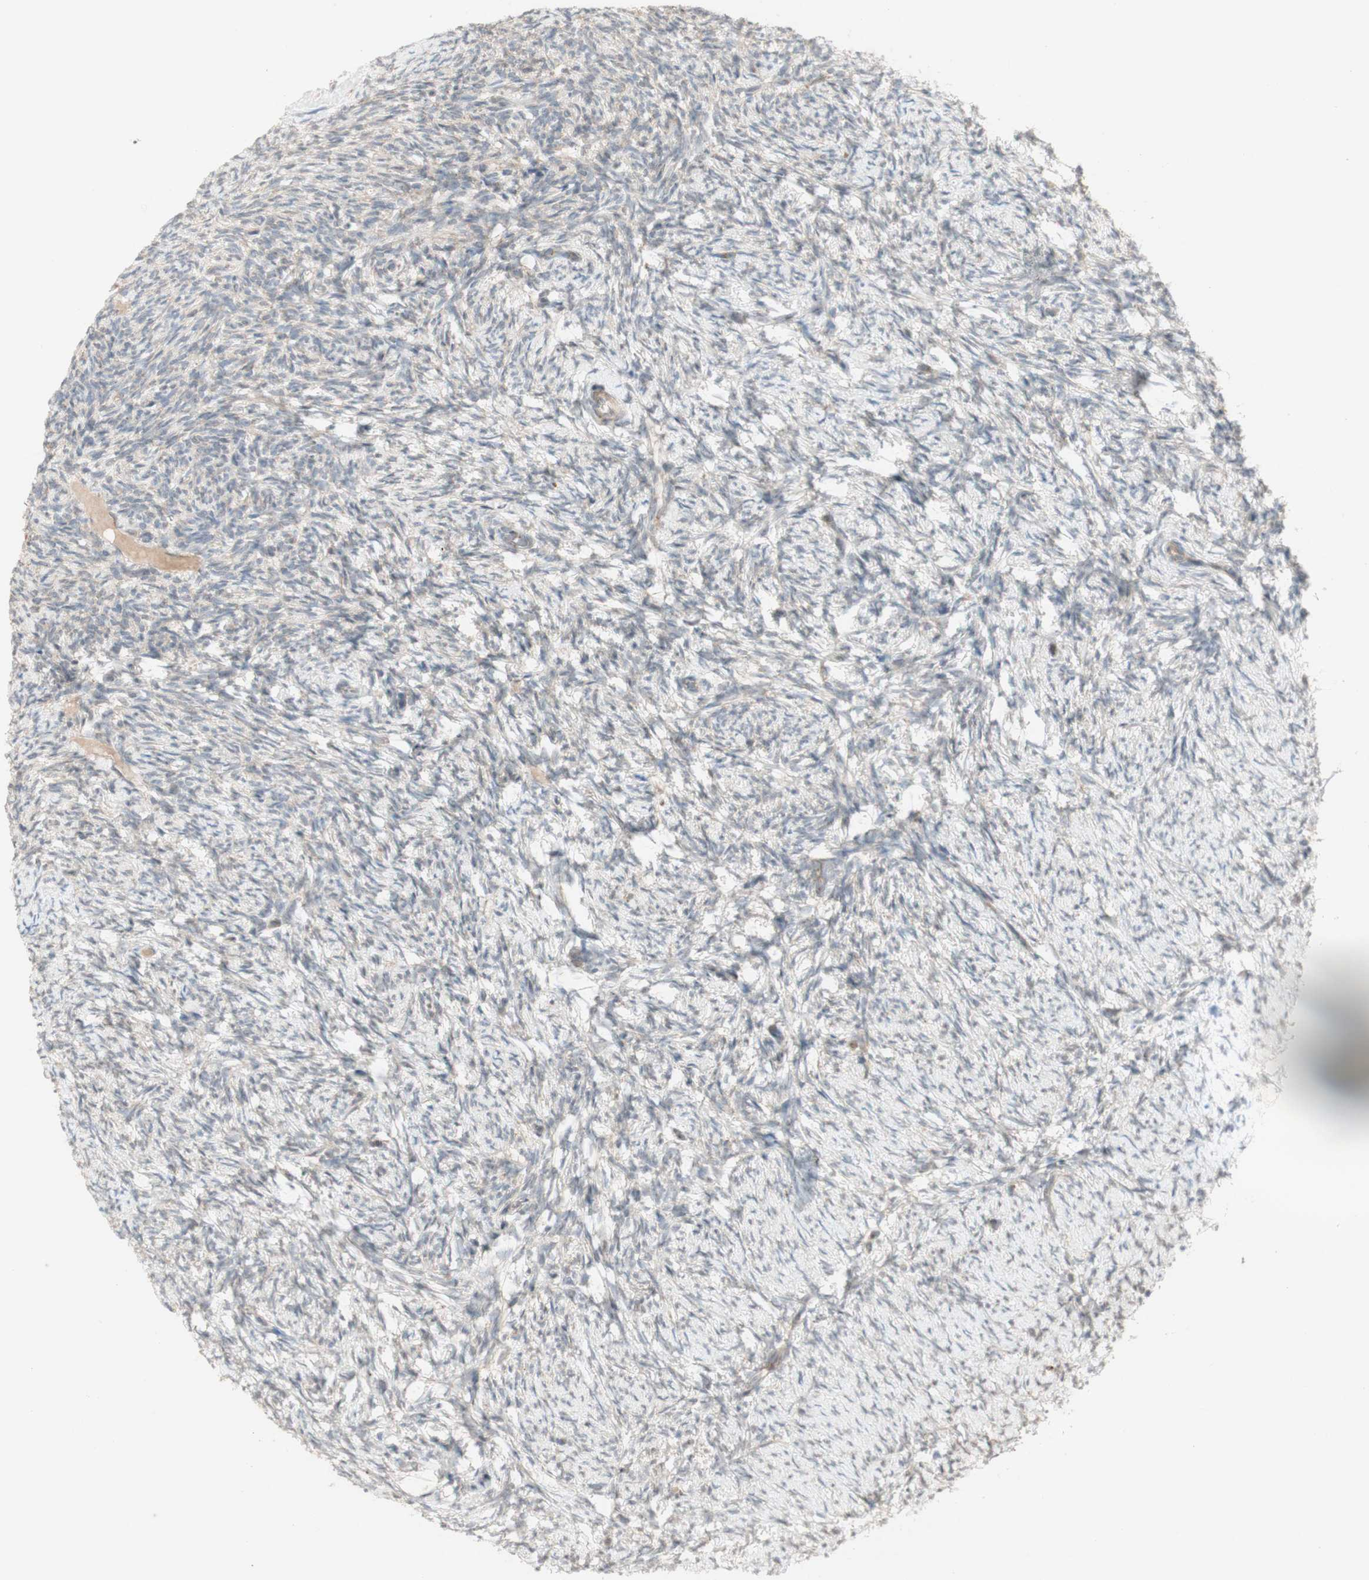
{"staining": {"intensity": "weak", "quantity": ">75%", "location": "cytoplasmic/membranous"}, "tissue": "ovary", "cell_type": "Ovarian stroma cells", "image_type": "normal", "snomed": [{"axis": "morphology", "description": "Normal tissue, NOS"}, {"axis": "topography", "description": "Ovary"}], "caption": "IHC staining of normal ovary, which shows low levels of weak cytoplasmic/membranous expression in approximately >75% of ovarian stroma cells indicating weak cytoplasmic/membranous protein positivity. The staining was performed using DAB (brown) for protein detection and nuclei were counterstained in hematoxylin (blue).", "gene": "CYLD", "patient": {"sex": "female", "age": 60}}